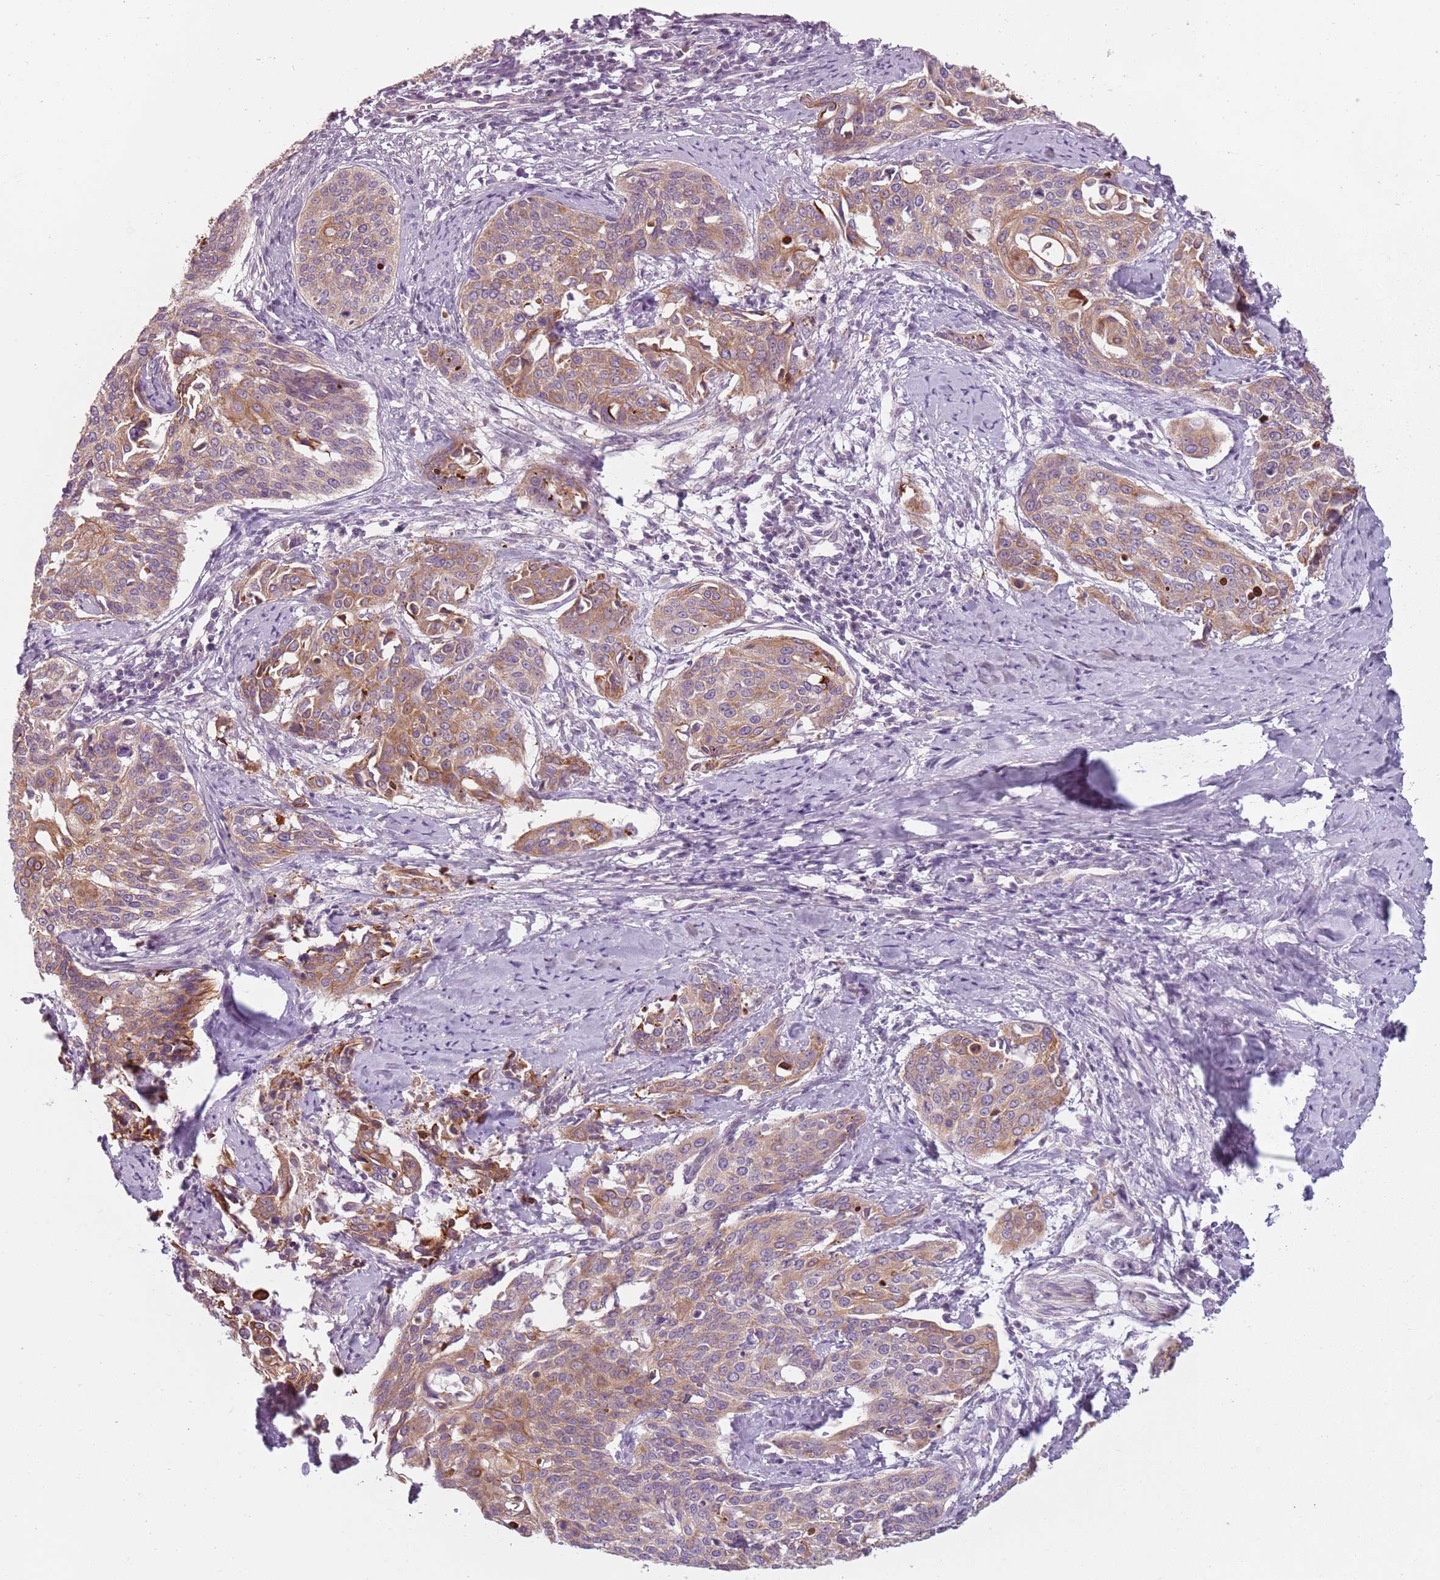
{"staining": {"intensity": "moderate", "quantity": ">75%", "location": "cytoplasmic/membranous"}, "tissue": "cervical cancer", "cell_type": "Tumor cells", "image_type": "cancer", "snomed": [{"axis": "morphology", "description": "Squamous cell carcinoma, NOS"}, {"axis": "topography", "description": "Cervix"}], "caption": "Cervical cancer (squamous cell carcinoma) stained with DAB (3,3'-diaminobenzidine) immunohistochemistry displays medium levels of moderate cytoplasmic/membranous staining in approximately >75% of tumor cells.", "gene": "TLCD2", "patient": {"sex": "female", "age": 44}}